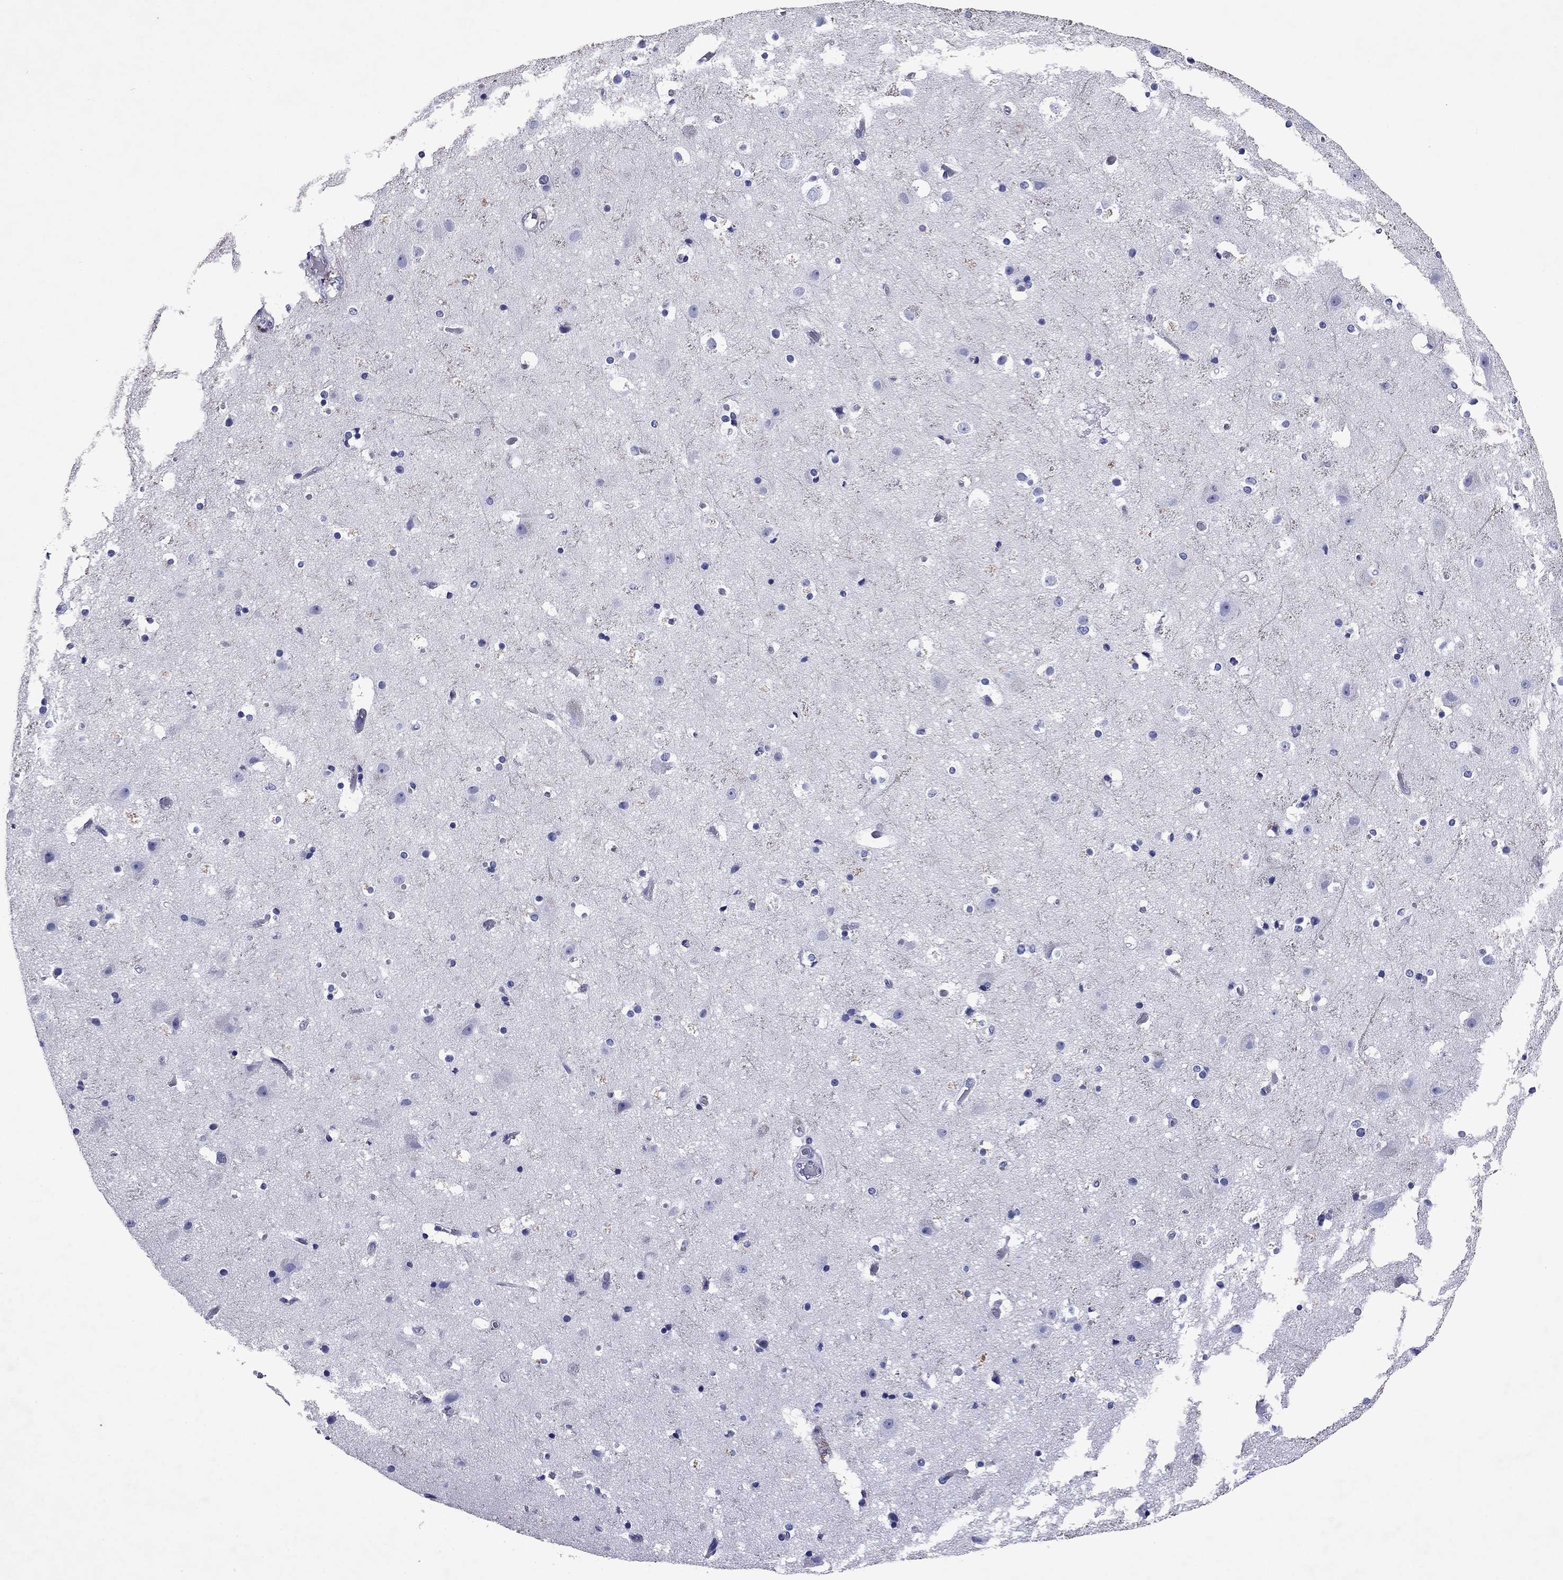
{"staining": {"intensity": "negative", "quantity": "none", "location": "none"}, "tissue": "cerebral cortex", "cell_type": "Endothelial cells", "image_type": "normal", "snomed": [{"axis": "morphology", "description": "Normal tissue, NOS"}, {"axis": "topography", "description": "Cerebral cortex"}], "caption": "DAB immunohistochemical staining of unremarkable cerebral cortex exhibits no significant positivity in endothelial cells.", "gene": "GZMK", "patient": {"sex": "female", "age": 52}}